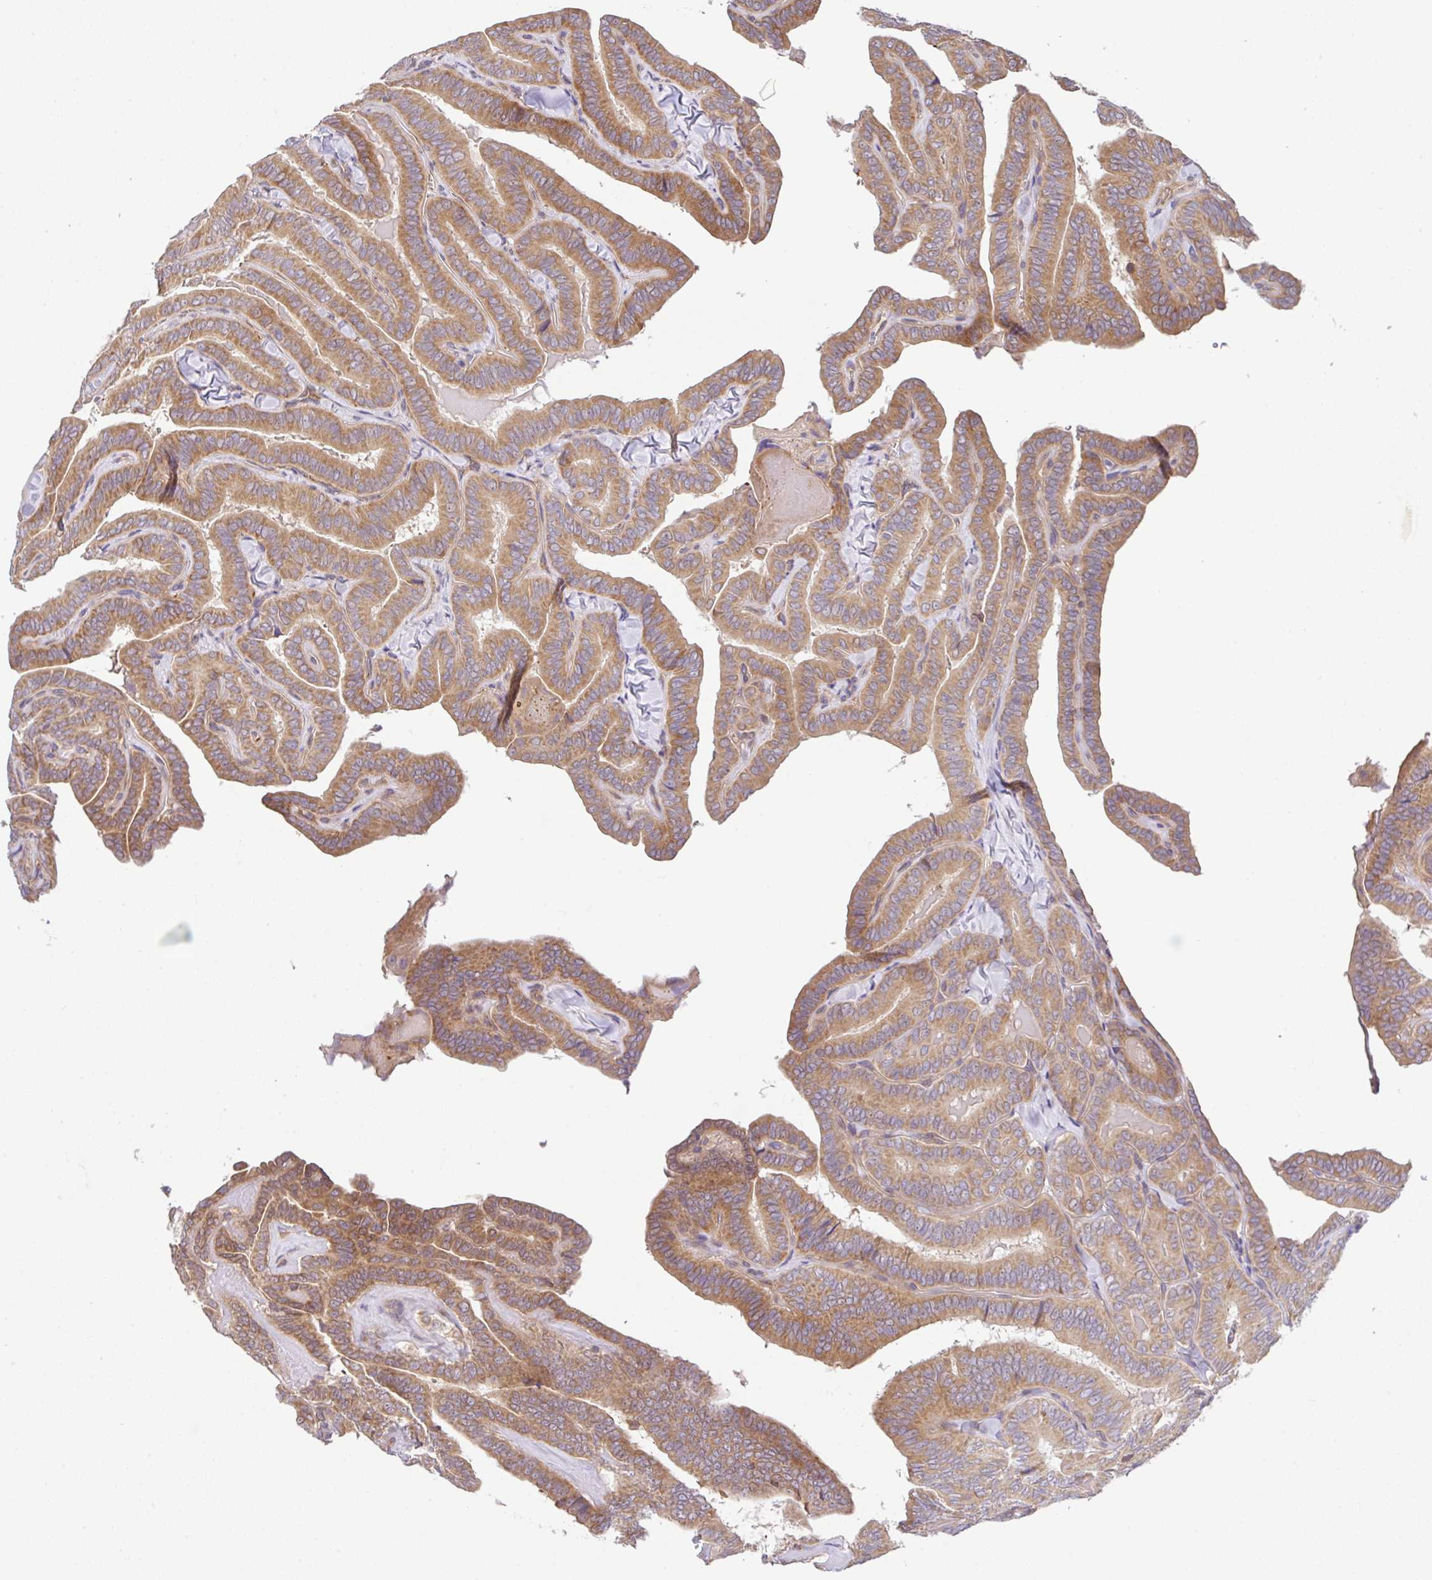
{"staining": {"intensity": "moderate", "quantity": ">75%", "location": "cytoplasmic/membranous"}, "tissue": "thyroid cancer", "cell_type": "Tumor cells", "image_type": "cancer", "snomed": [{"axis": "morphology", "description": "Papillary adenocarcinoma, NOS"}, {"axis": "topography", "description": "Thyroid gland"}], "caption": "Human thyroid cancer stained with a brown dye shows moderate cytoplasmic/membranous positive positivity in approximately >75% of tumor cells.", "gene": "UBE4A", "patient": {"sex": "male", "age": 61}}